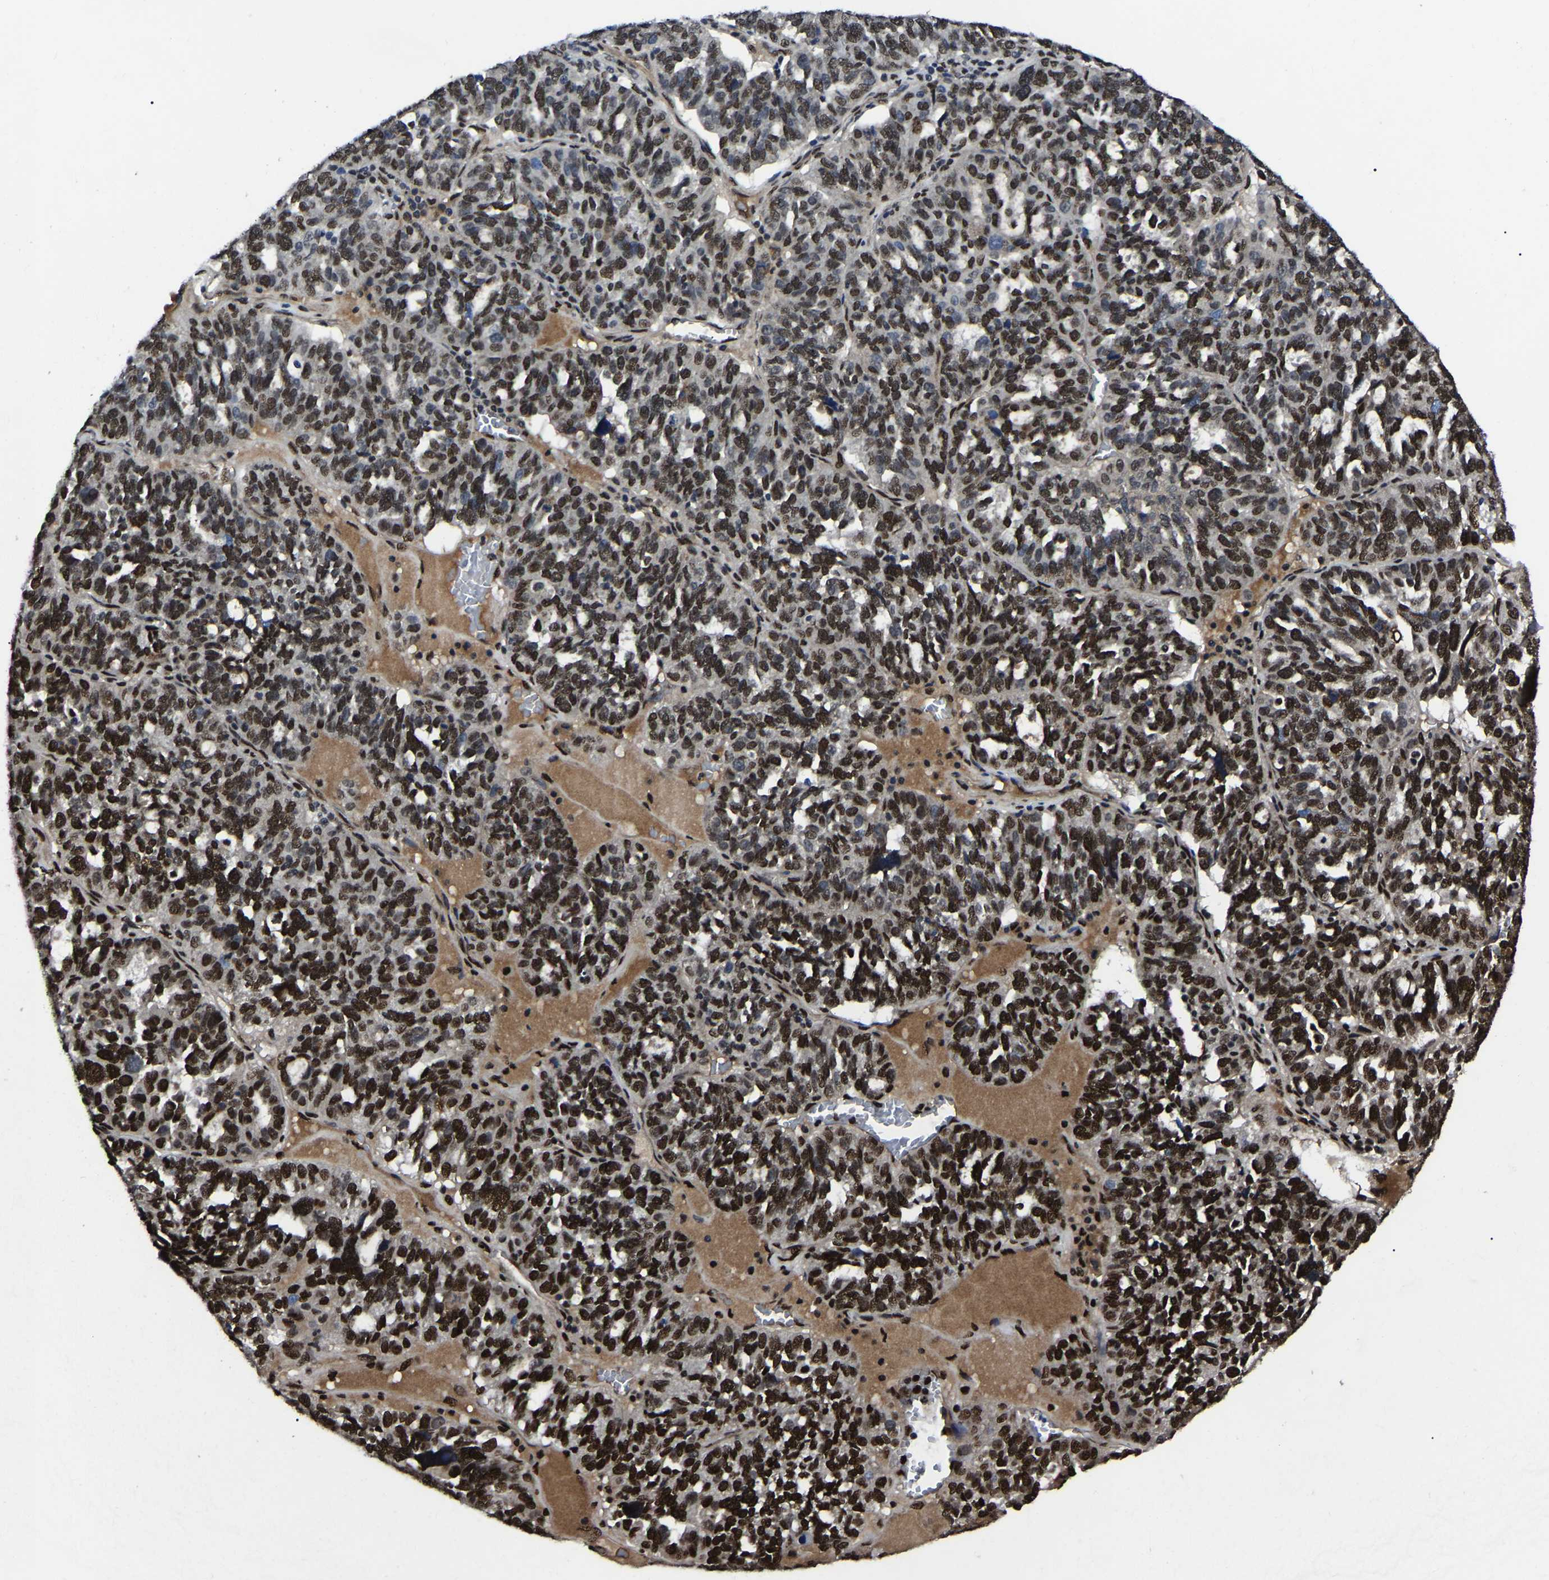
{"staining": {"intensity": "strong", "quantity": ">75%", "location": "nuclear"}, "tissue": "ovarian cancer", "cell_type": "Tumor cells", "image_type": "cancer", "snomed": [{"axis": "morphology", "description": "Cystadenocarcinoma, serous, NOS"}, {"axis": "topography", "description": "Ovary"}], "caption": "Protein positivity by IHC demonstrates strong nuclear expression in approximately >75% of tumor cells in serous cystadenocarcinoma (ovarian).", "gene": "TRIM35", "patient": {"sex": "female", "age": 59}}